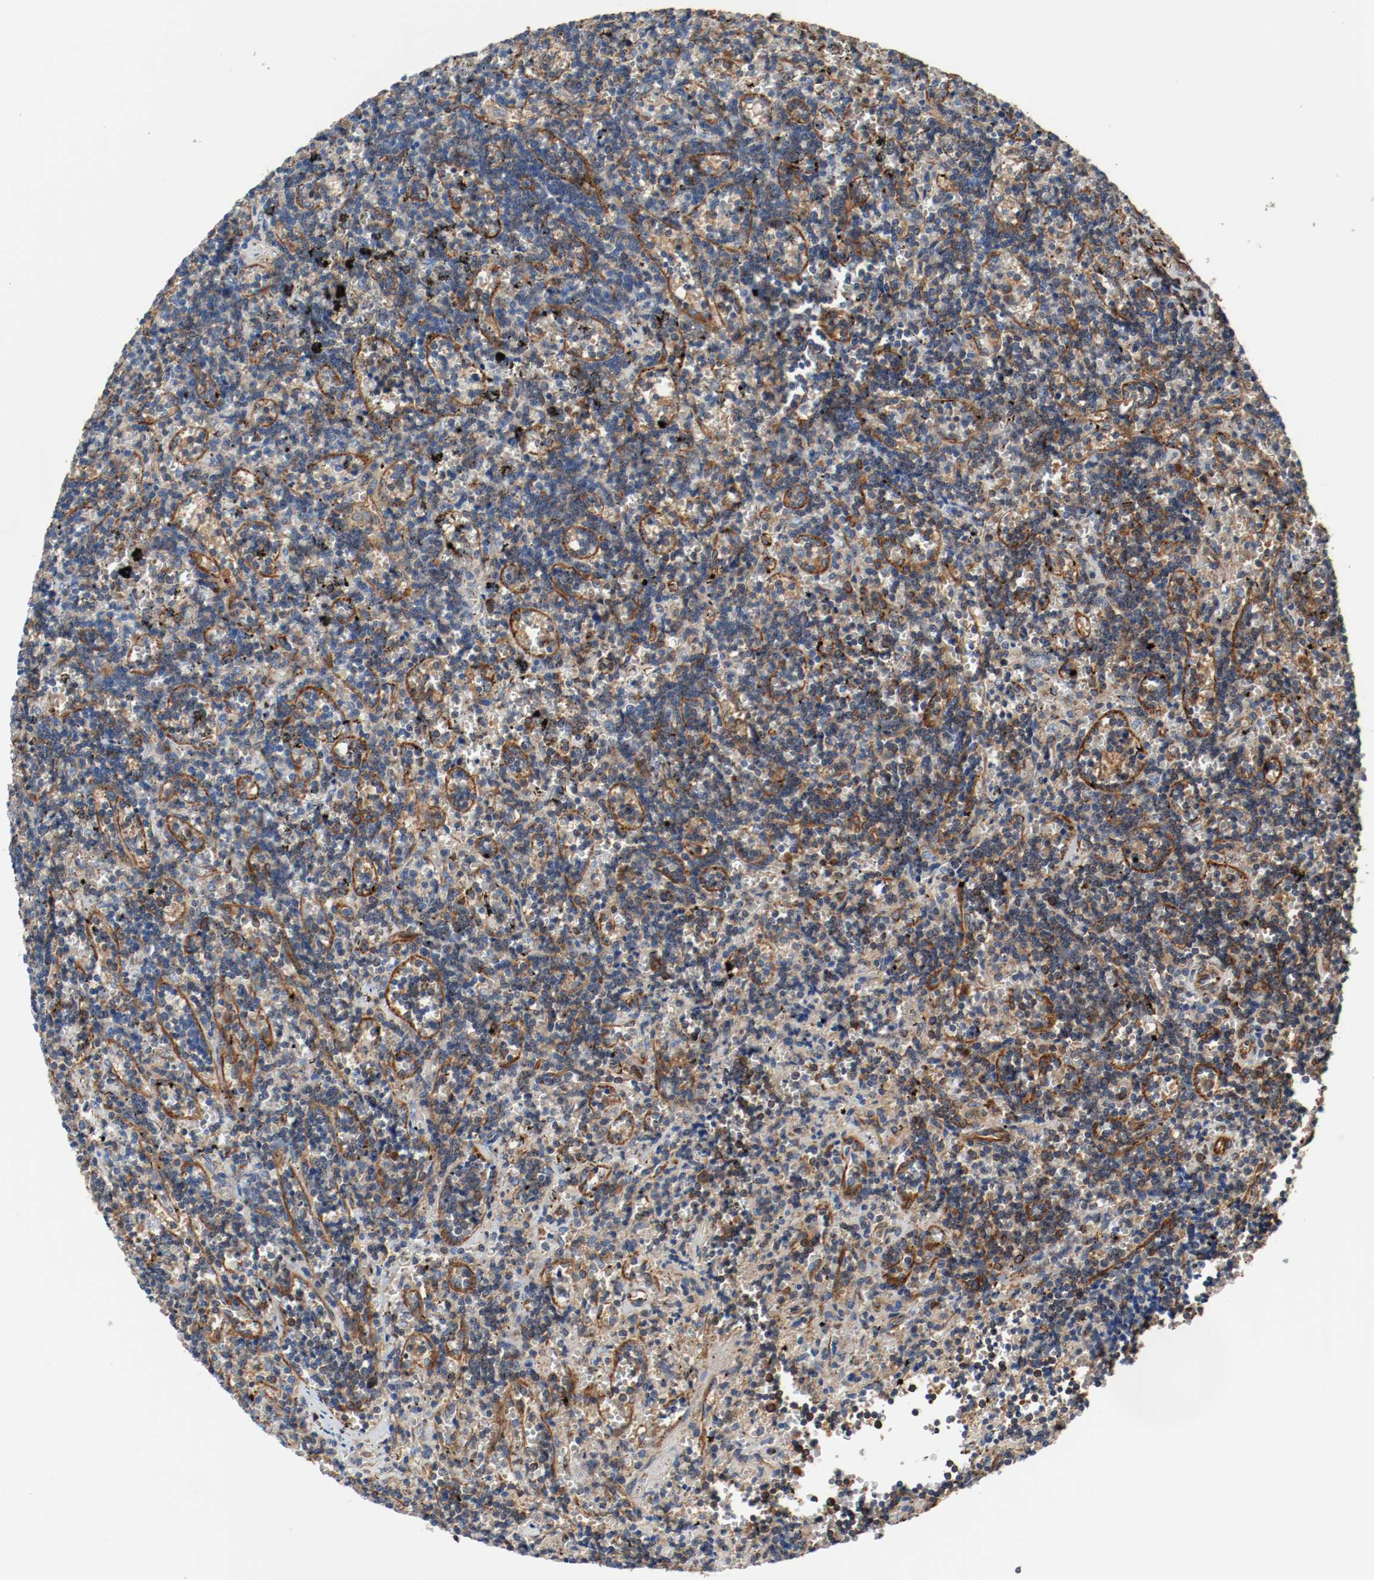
{"staining": {"intensity": "strong", "quantity": "25%-75%", "location": "cytoplasmic/membranous"}, "tissue": "lymphoma", "cell_type": "Tumor cells", "image_type": "cancer", "snomed": [{"axis": "morphology", "description": "Malignant lymphoma, non-Hodgkin's type, Low grade"}, {"axis": "topography", "description": "Spleen"}], "caption": "Immunohistochemical staining of human lymphoma reveals high levels of strong cytoplasmic/membranous positivity in about 25%-75% of tumor cells.", "gene": "TUBA3D", "patient": {"sex": "male", "age": 60}}